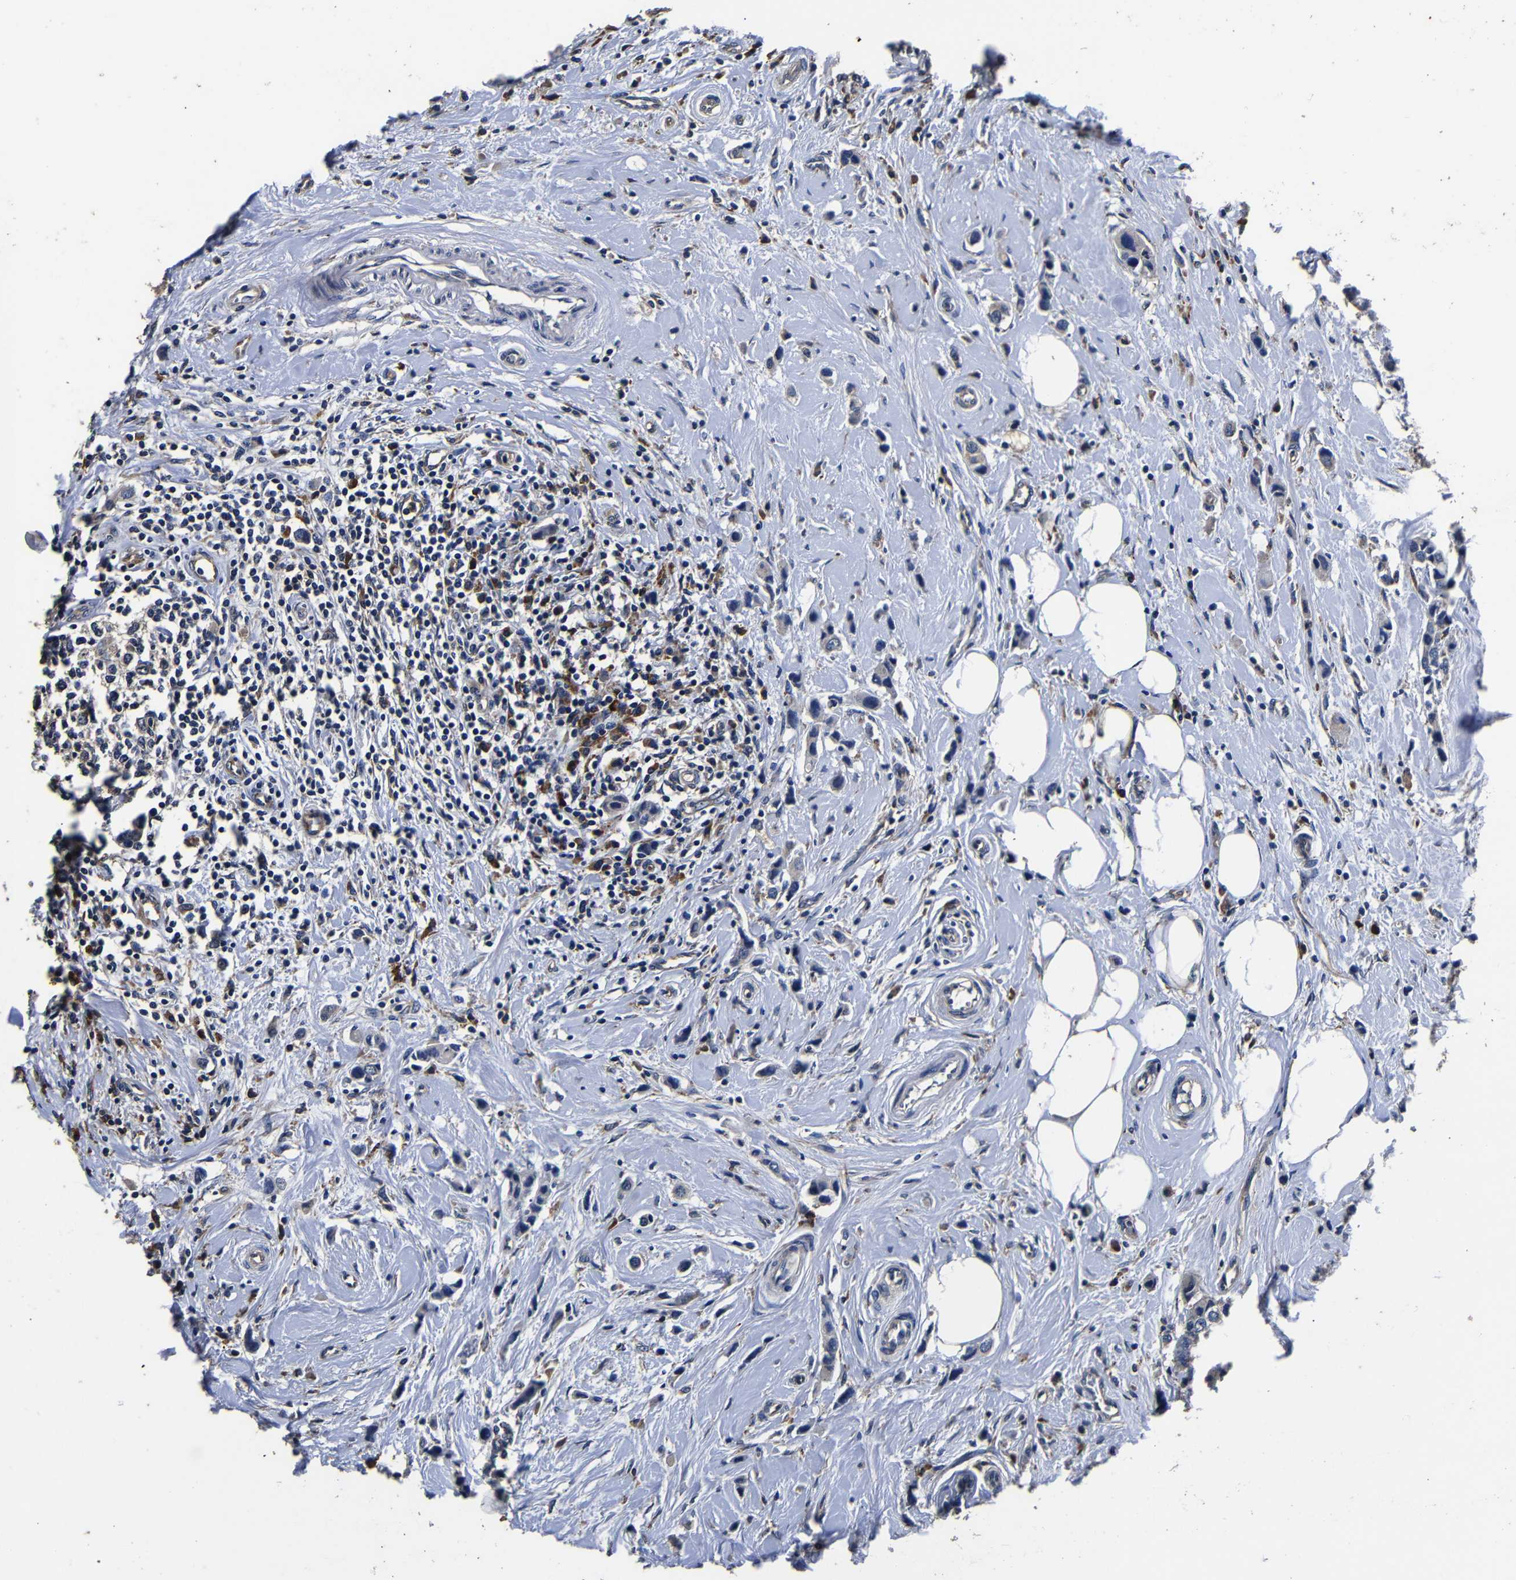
{"staining": {"intensity": "negative", "quantity": "none", "location": "none"}, "tissue": "breast cancer", "cell_type": "Tumor cells", "image_type": "cancer", "snomed": [{"axis": "morphology", "description": "Normal tissue, NOS"}, {"axis": "morphology", "description": "Duct carcinoma"}, {"axis": "topography", "description": "Breast"}], "caption": "Tumor cells show no significant protein positivity in intraductal carcinoma (breast).", "gene": "SCN9A", "patient": {"sex": "female", "age": 50}}